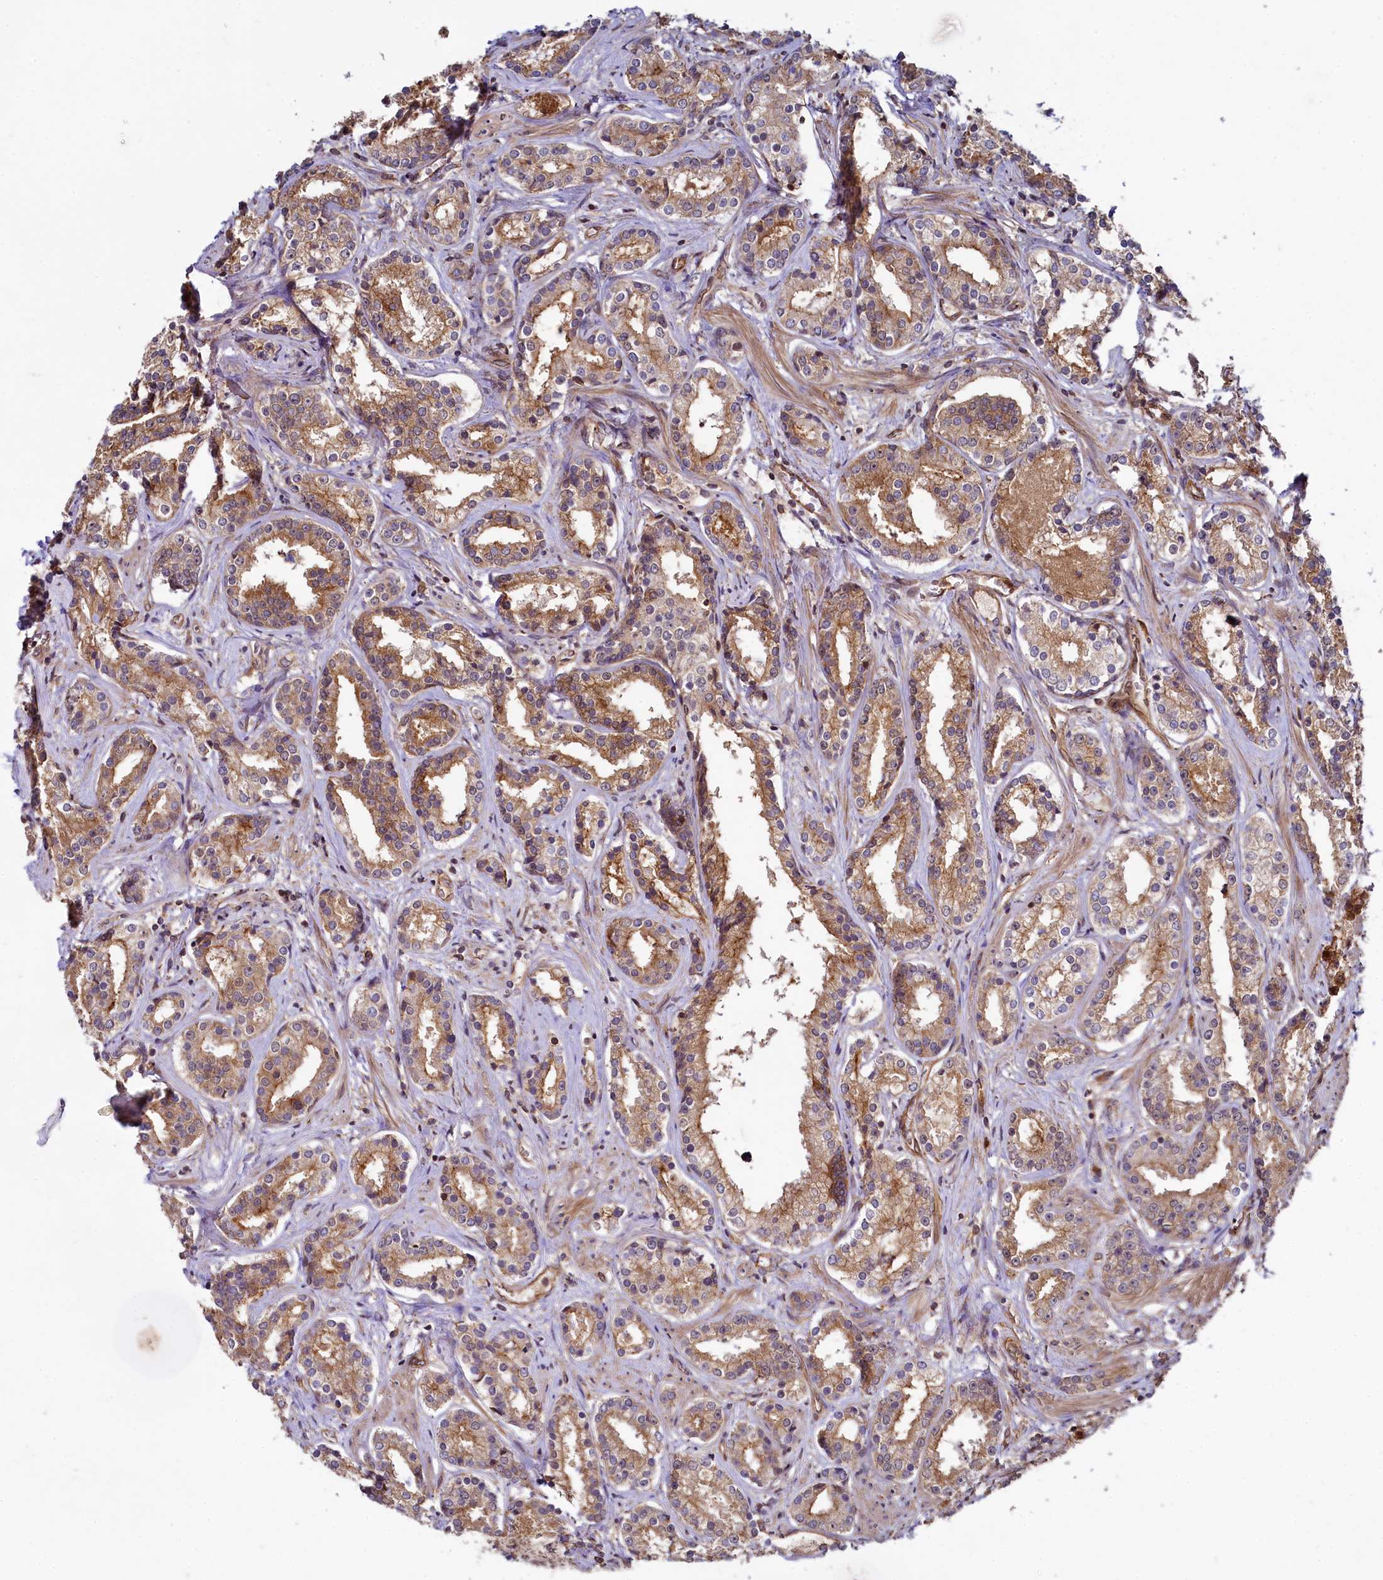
{"staining": {"intensity": "moderate", "quantity": ">75%", "location": "cytoplasmic/membranous"}, "tissue": "prostate cancer", "cell_type": "Tumor cells", "image_type": "cancer", "snomed": [{"axis": "morphology", "description": "Adenocarcinoma, High grade"}, {"axis": "topography", "description": "Prostate"}], "caption": "Approximately >75% of tumor cells in human adenocarcinoma (high-grade) (prostate) reveal moderate cytoplasmic/membranous protein staining as visualized by brown immunohistochemical staining.", "gene": "SVIP", "patient": {"sex": "male", "age": 58}}